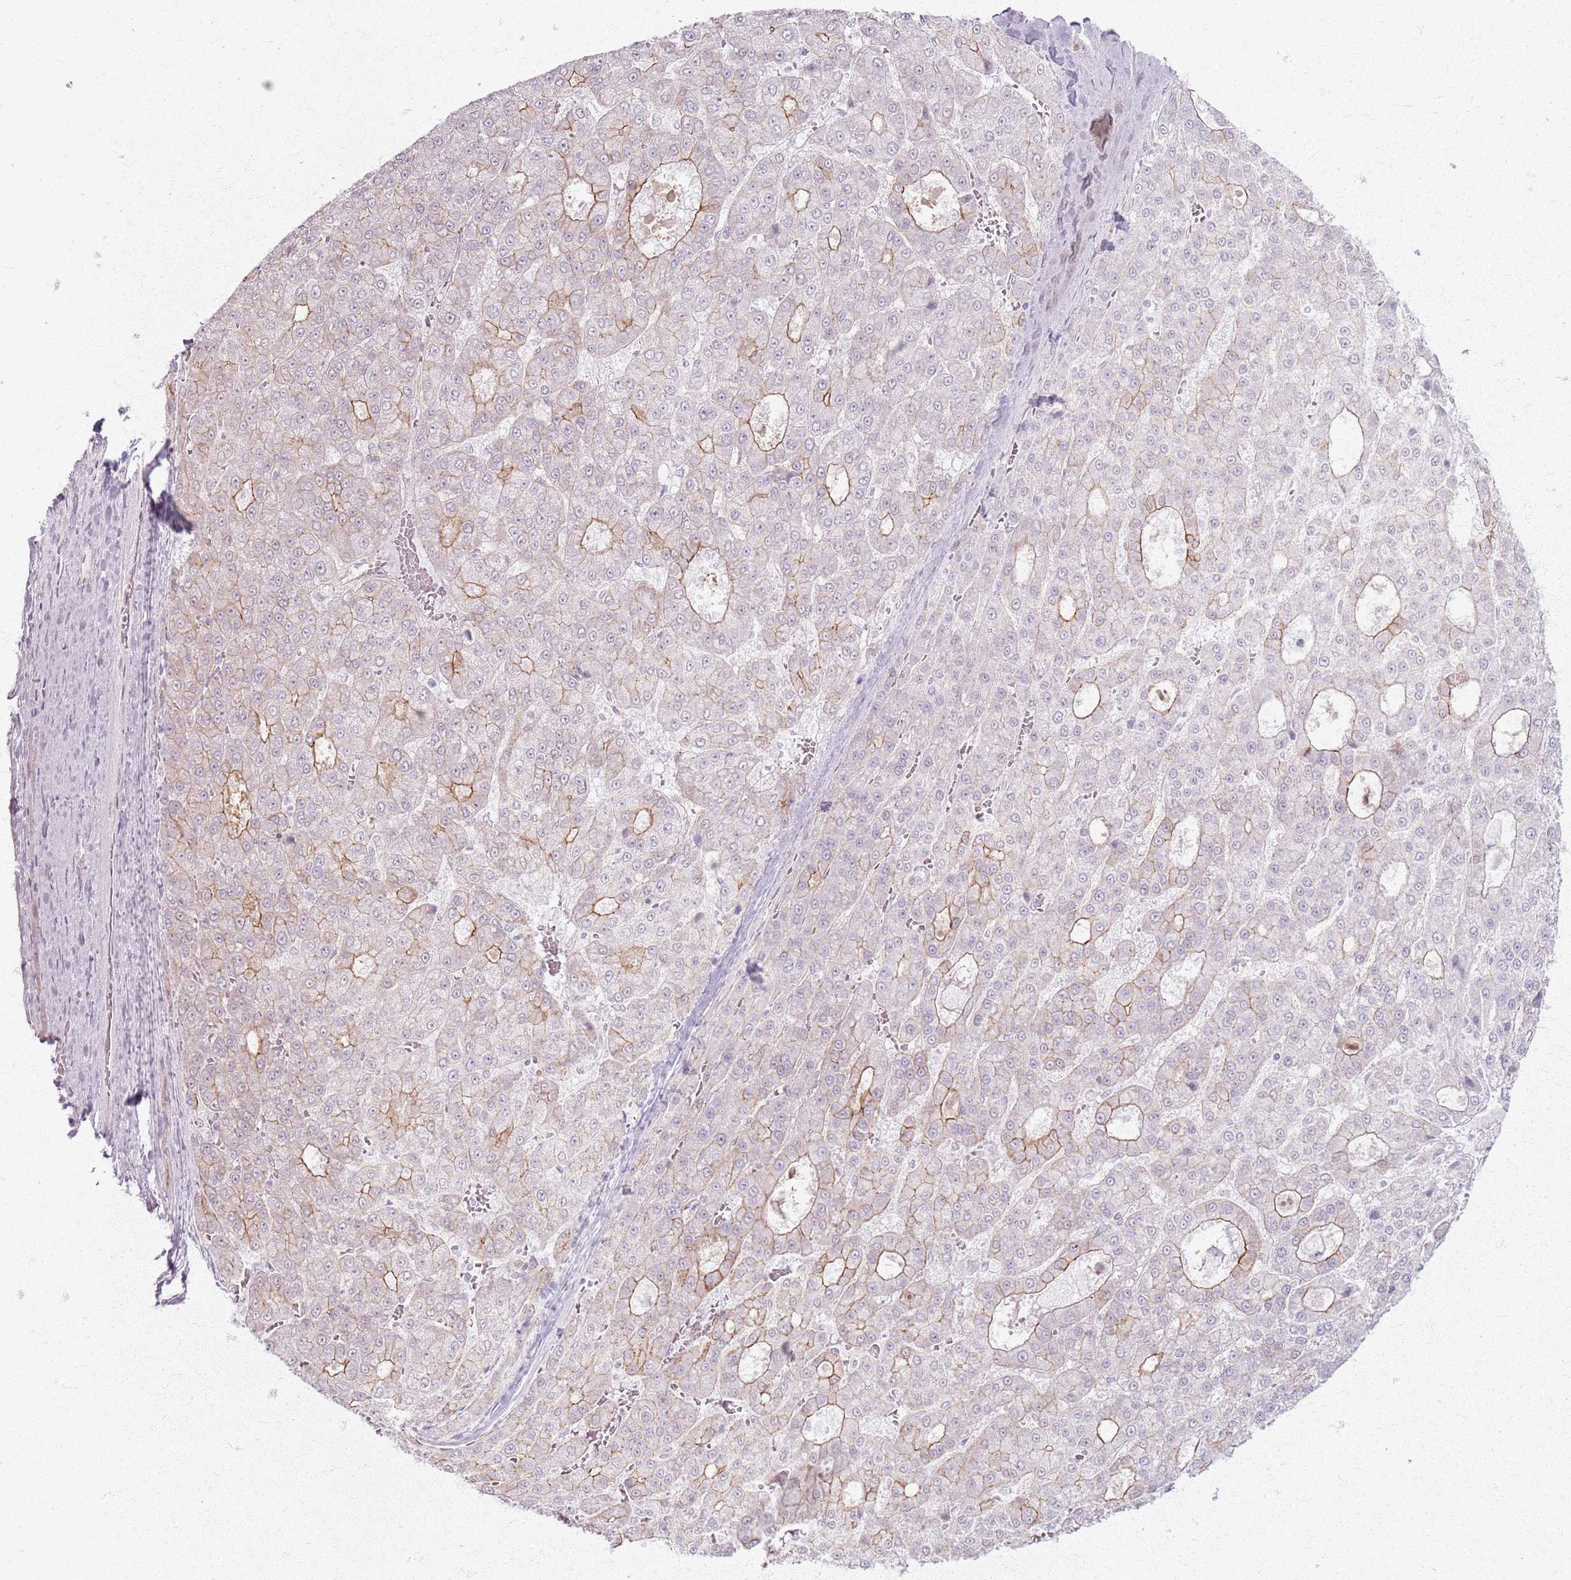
{"staining": {"intensity": "moderate", "quantity": "<25%", "location": "cytoplasmic/membranous"}, "tissue": "liver cancer", "cell_type": "Tumor cells", "image_type": "cancer", "snomed": [{"axis": "morphology", "description": "Carcinoma, Hepatocellular, NOS"}, {"axis": "topography", "description": "Liver"}], "caption": "IHC staining of hepatocellular carcinoma (liver), which displays low levels of moderate cytoplasmic/membranous expression in about <25% of tumor cells indicating moderate cytoplasmic/membranous protein staining. The staining was performed using DAB (3,3'-diaminobenzidine) (brown) for protein detection and nuclei were counterstained in hematoxylin (blue).", "gene": "KCNA5", "patient": {"sex": "male", "age": 70}}